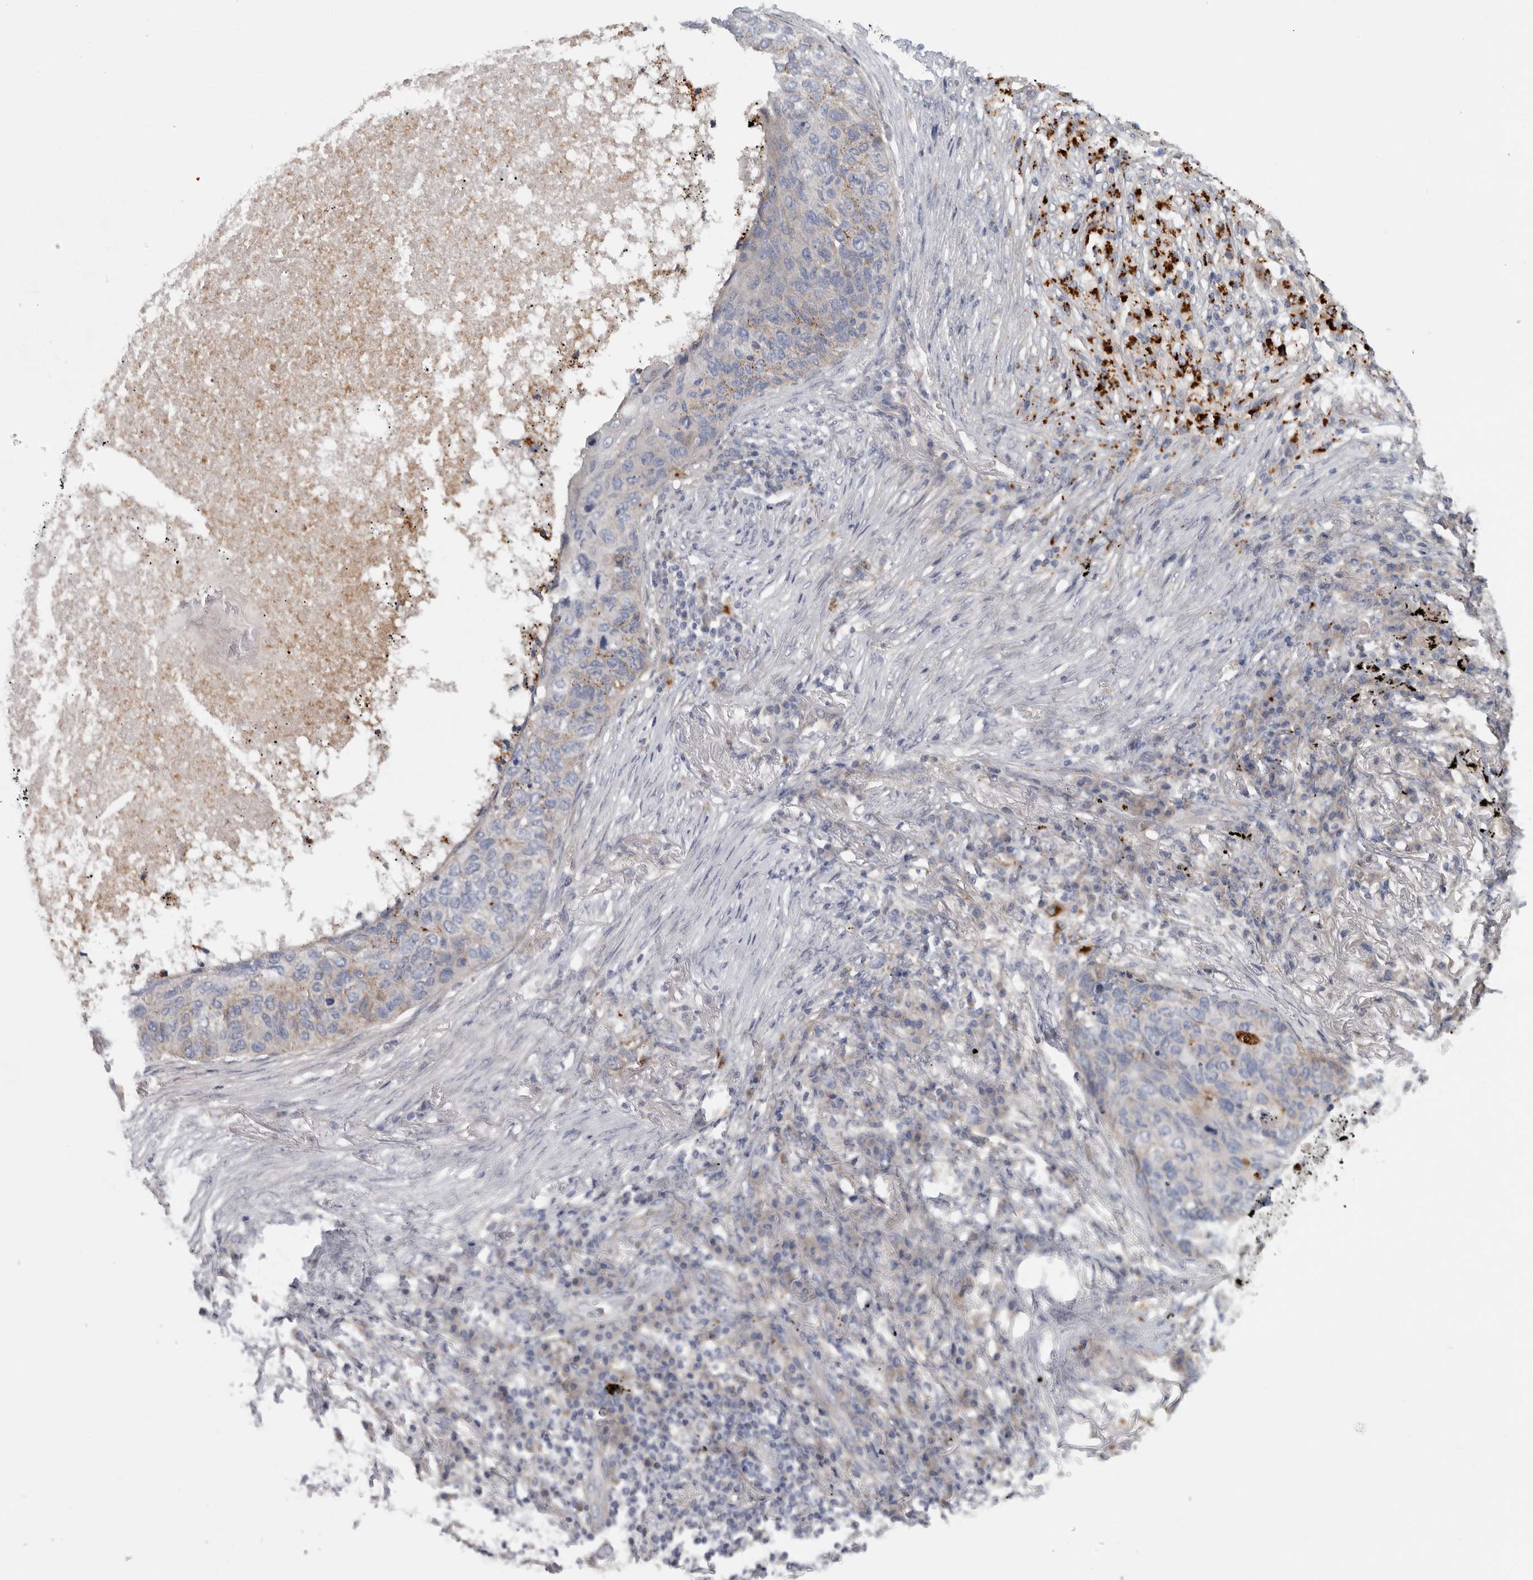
{"staining": {"intensity": "negative", "quantity": "none", "location": "none"}, "tissue": "lung cancer", "cell_type": "Tumor cells", "image_type": "cancer", "snomed": [{"axis": "morphology", "description": "Squamous cell carcinoma, NOS"}, {"axis": "topography", "description": "Lung"}], "caption": "A histopathology image of human lung cancer is negative for staining in tumor cells.", "gene": "ATXN2", "patient": {"sex": "female", "age": 63}}